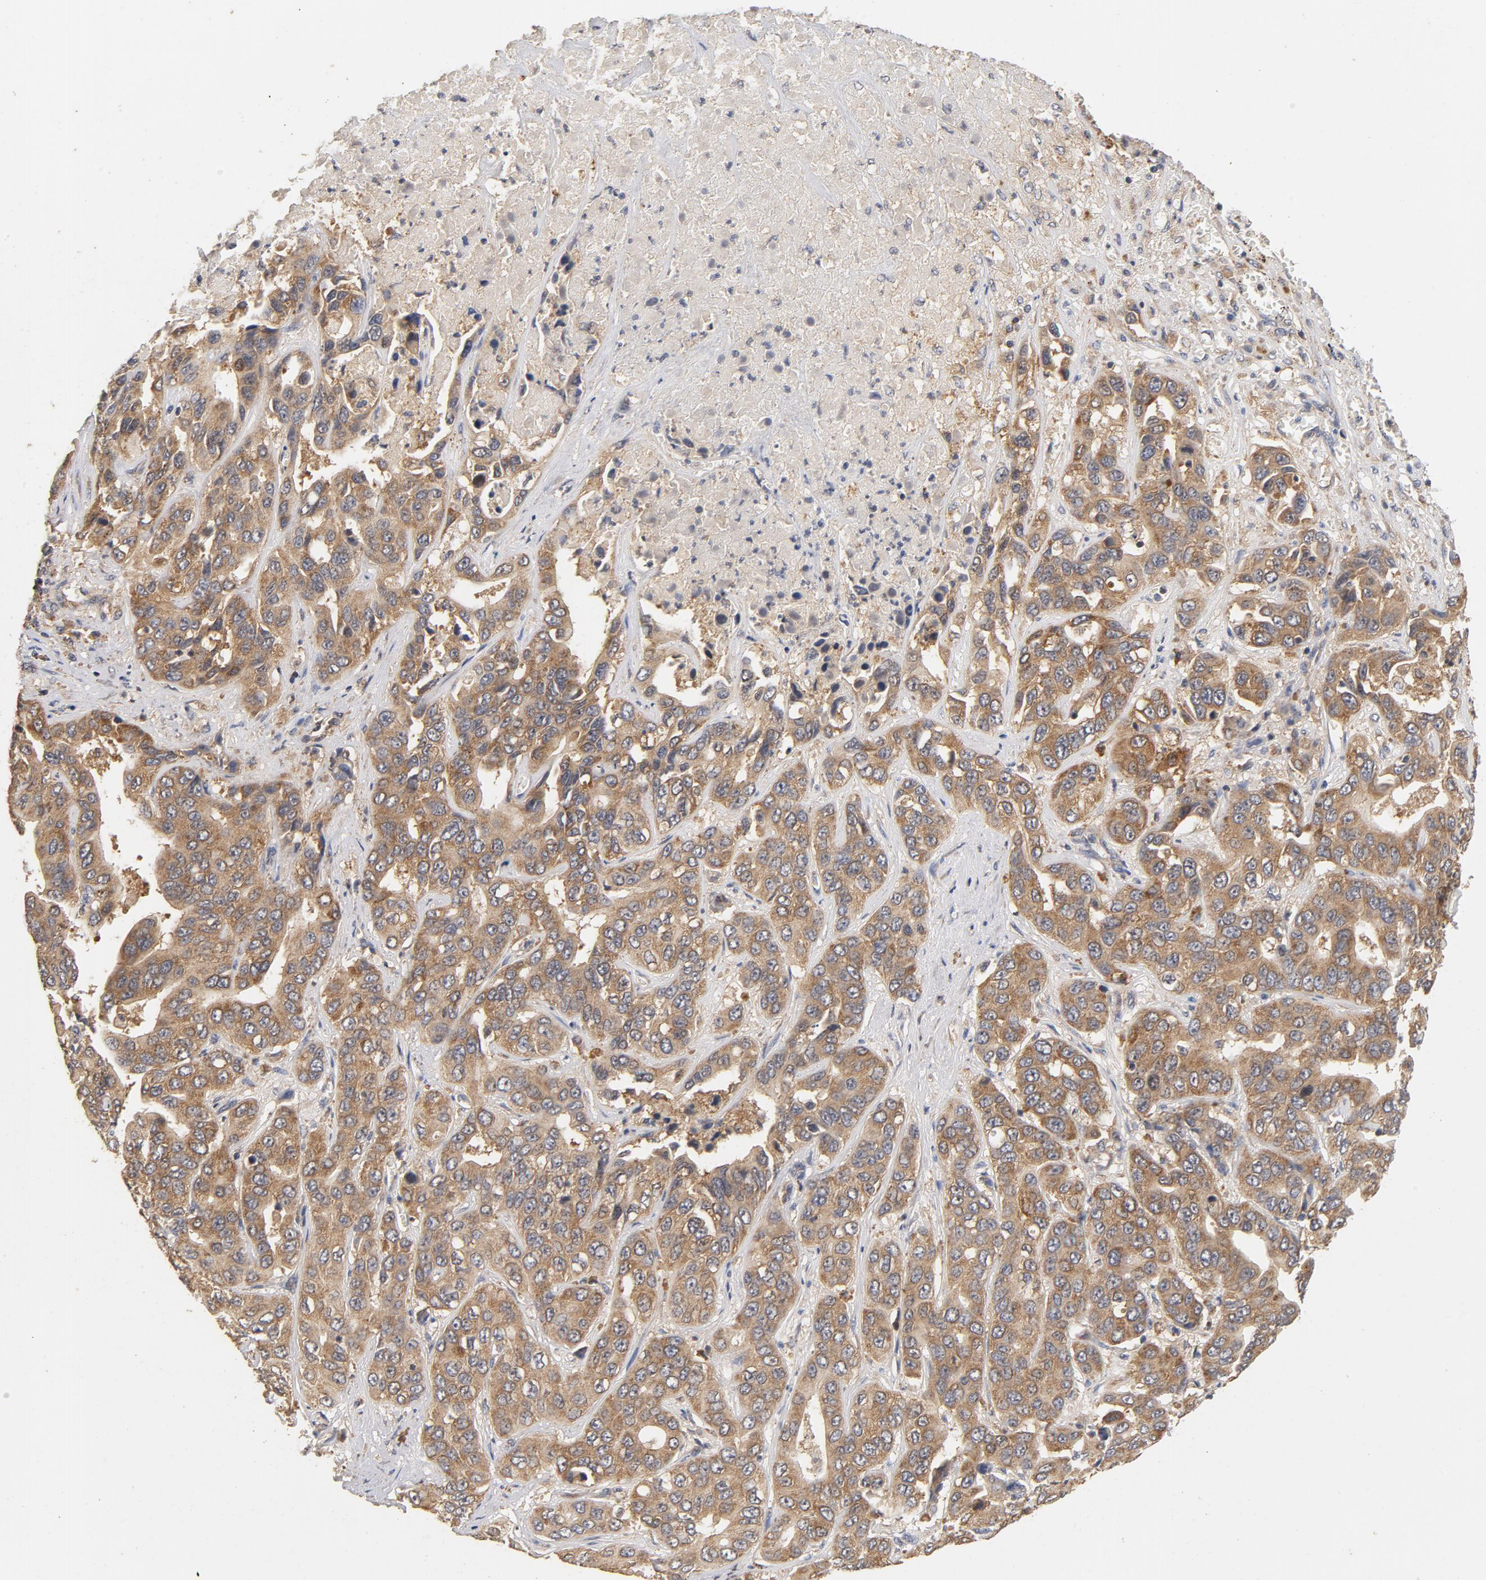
{"staining": {"intensity": "moderate", "quantity": ">75%", "location": "cytoplasmic/membranous"}, "tissue": "liver cancer", "cell_type": "Tumor cells", "image_type": "cancer", "snomed": [{"axis": "morphology", "description": "Cholangiocarcinoma"}, {"axis": "topography", "description": "Liver"}], "caption": "Moderate cytoplasmic/membranous expression is present in approximately >75% of tumor cells in liver cancer (cholangiocarcinoma). (DAB IHC with brightfield microscopy, high magnification).", "gene": "DDX6", "patient": {"sex": "female", "age": 52}}